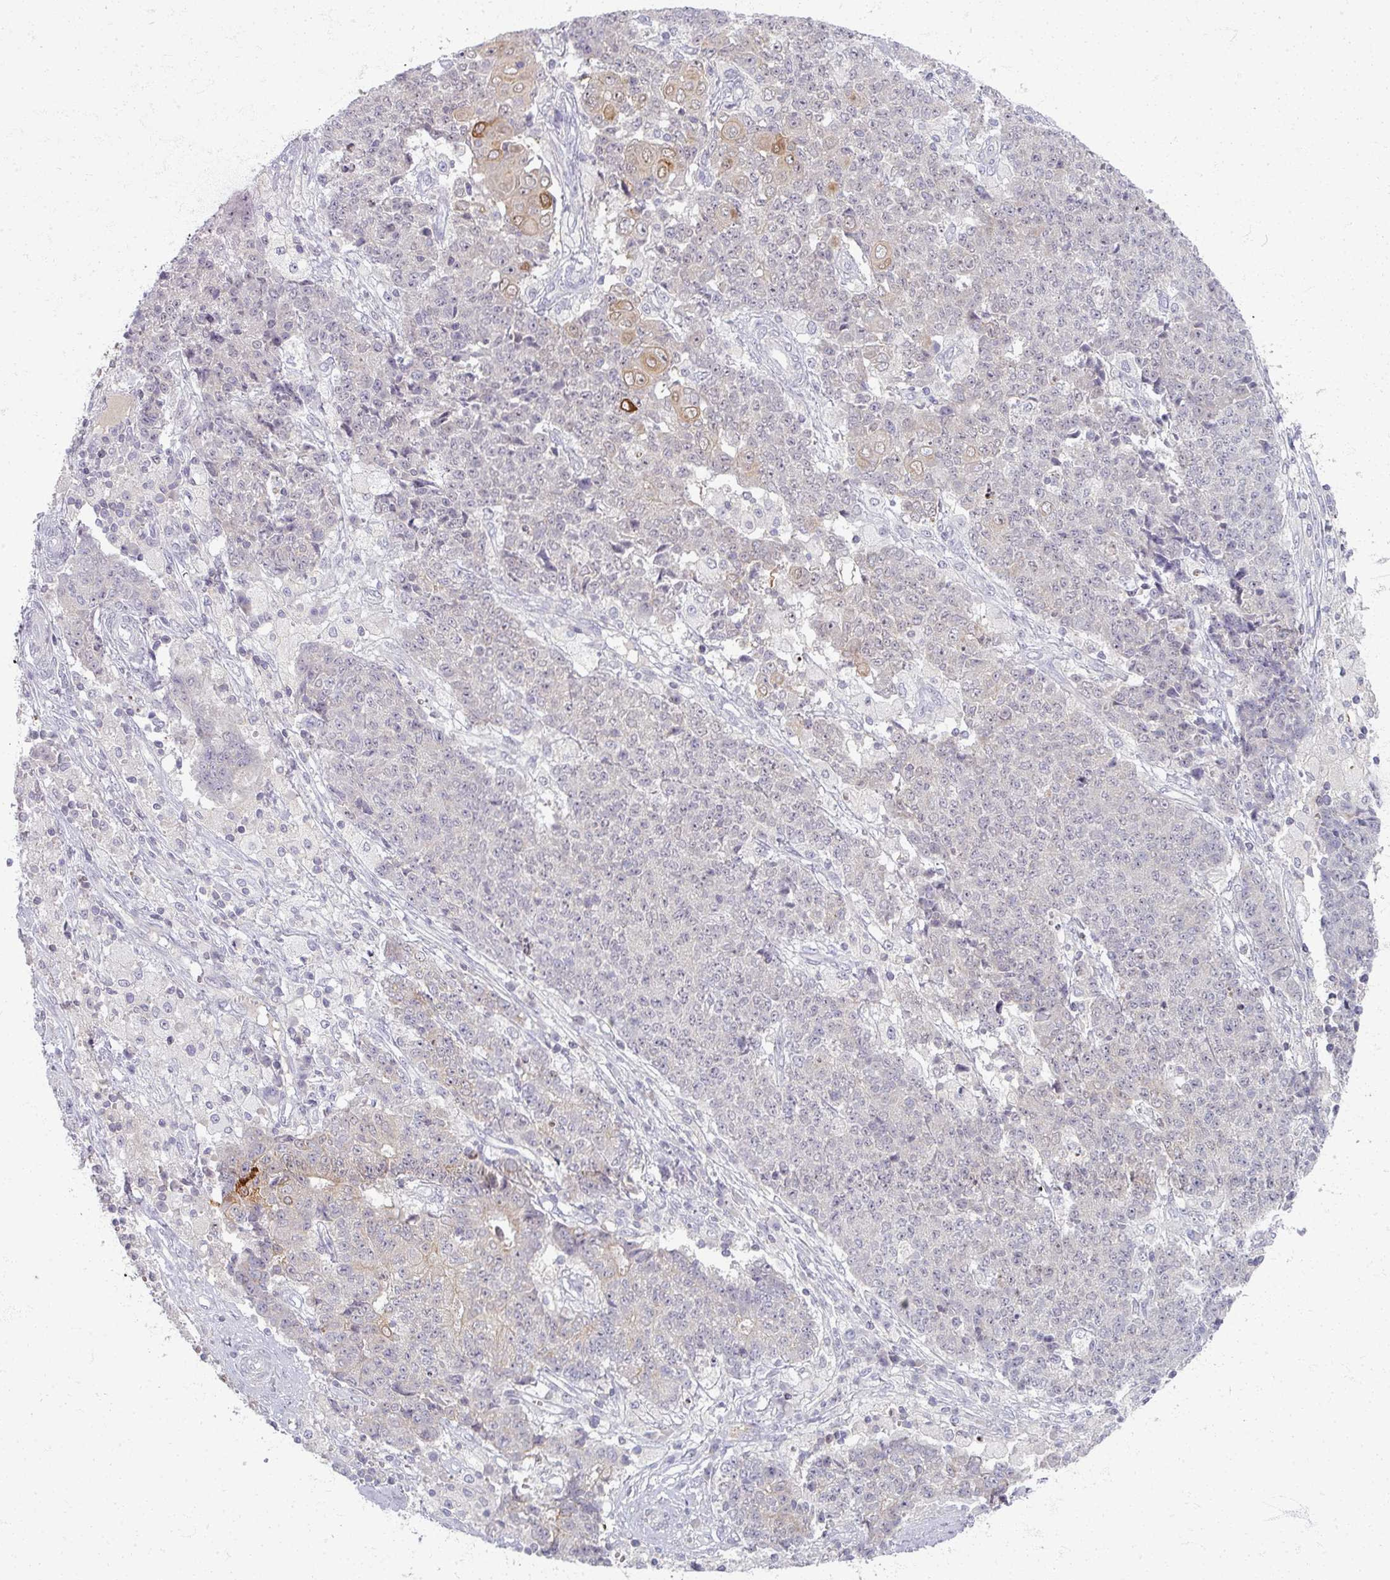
{"staining": {"intensity": "moderate", "quantity": "<25%", "location": "cytoplasmic/membranous"}, "tissue": "ovarian cancer", "cell_type": "Tumor cells", "image_type": "cancer", "snomed": [{"axis": "morphology", "description": "Carcinoma, endometroid"}, {"axis": "topography", "description": "Ovary"}], "caption": "Ovarian cancer (endometroid carcinoma) tissue shows moderate cytoplasmic/membranous staining in approximately <25% of tumor cells, visualized by immunohistochemistry.", "gene": "TTLL7", "patient": {"sex": "female", "age": 42}}